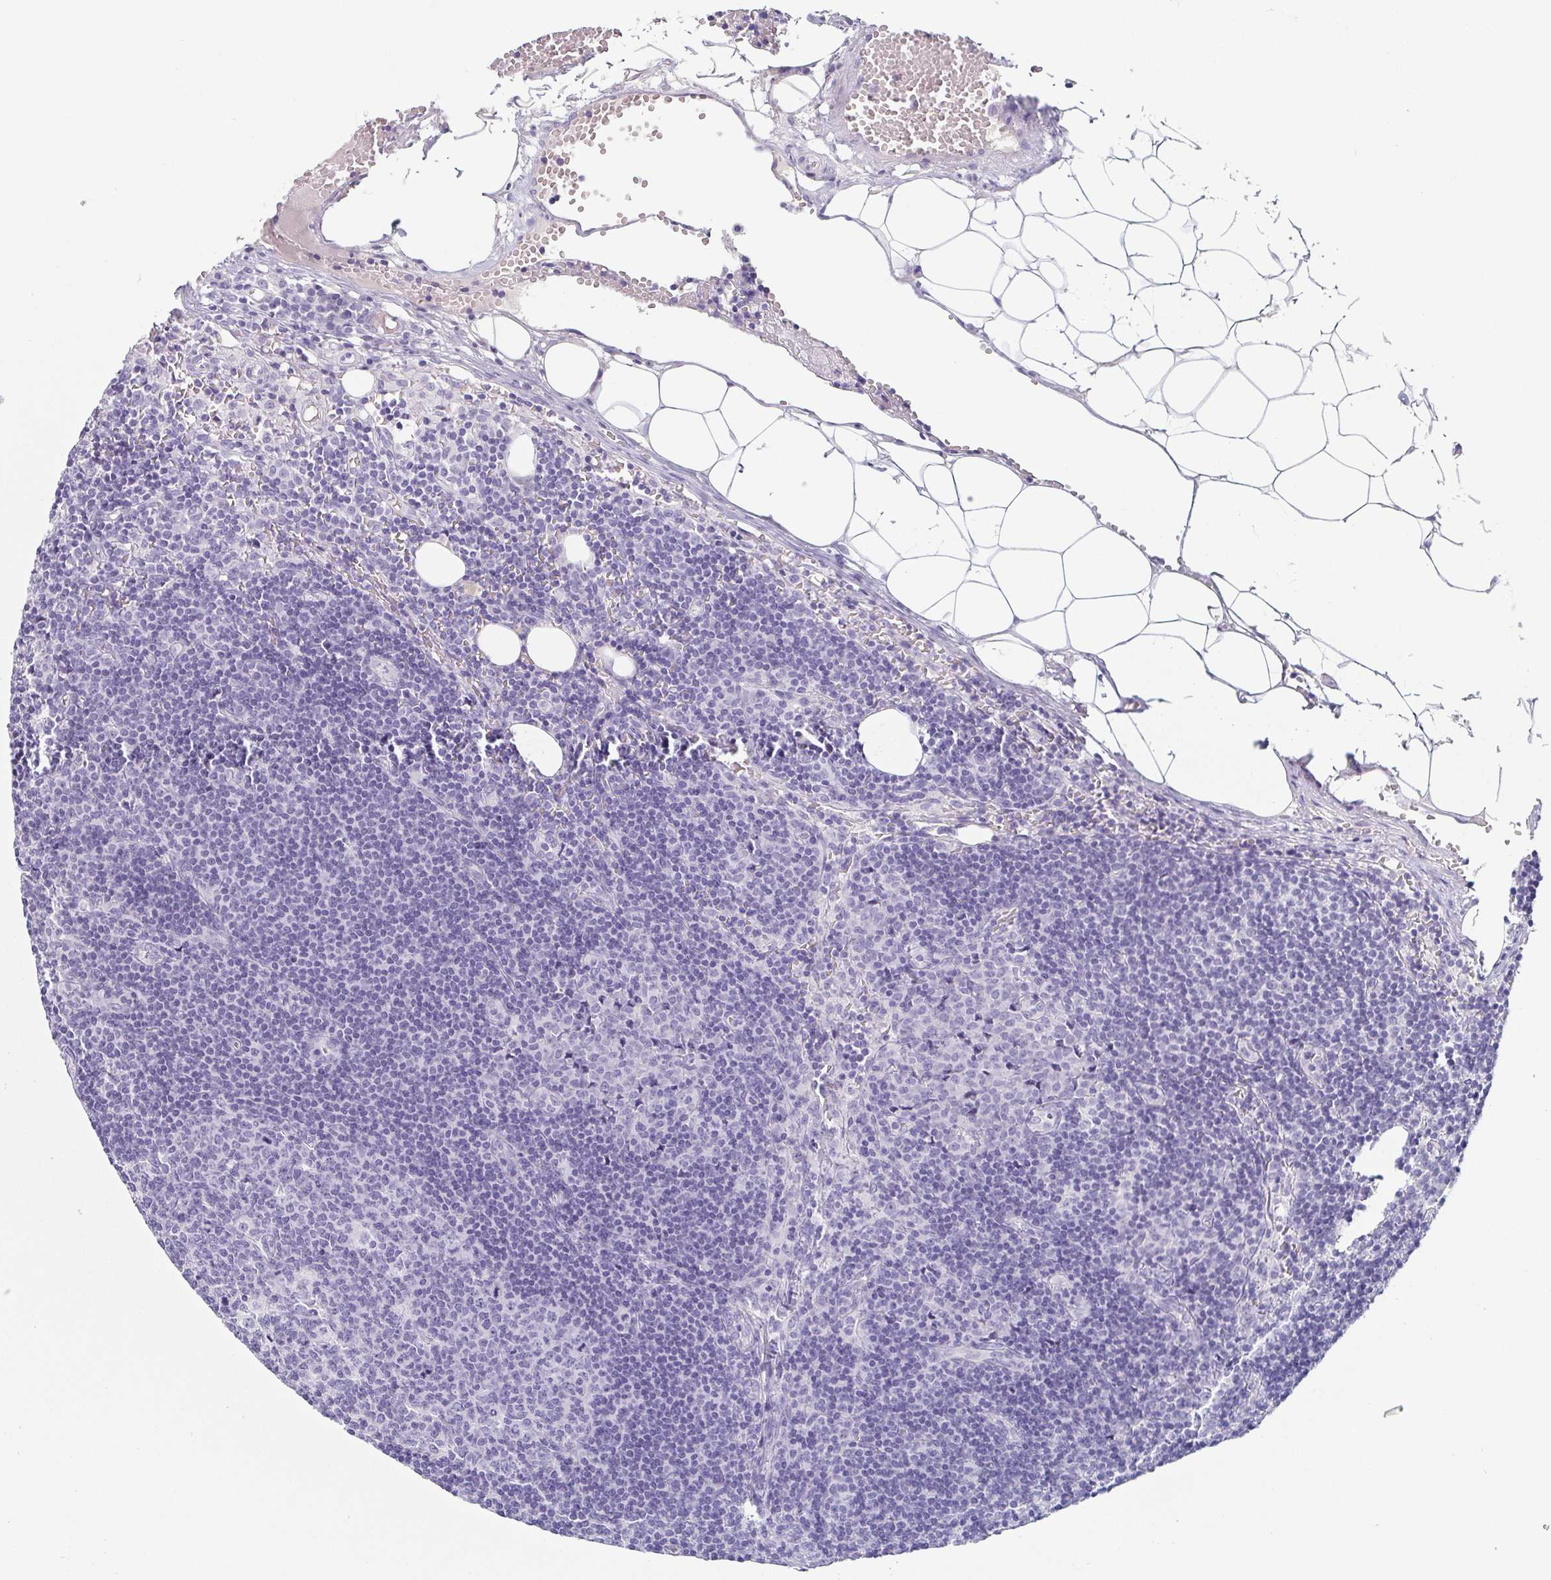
{"staining": {"intensity": "negative", "quantity": "none", "location": "none"}, "tissue": "lymph node", "cell_type": "Germinal center cells", "image_type": "normal", "snomed": [{"axis": "morphology", "description": "Normal tissue, NOS"}, {"axis": "topography", "description": "Lymph node"}], "caption": "Immunohistochemical staining of benign human lymph node displays no significant expression in germinal center cells. (Immunohistochemistry, brightfield microscopy, high magnification).", "gene": "LDLRAD1", "patient": {"sex": "female", "age": 41}}